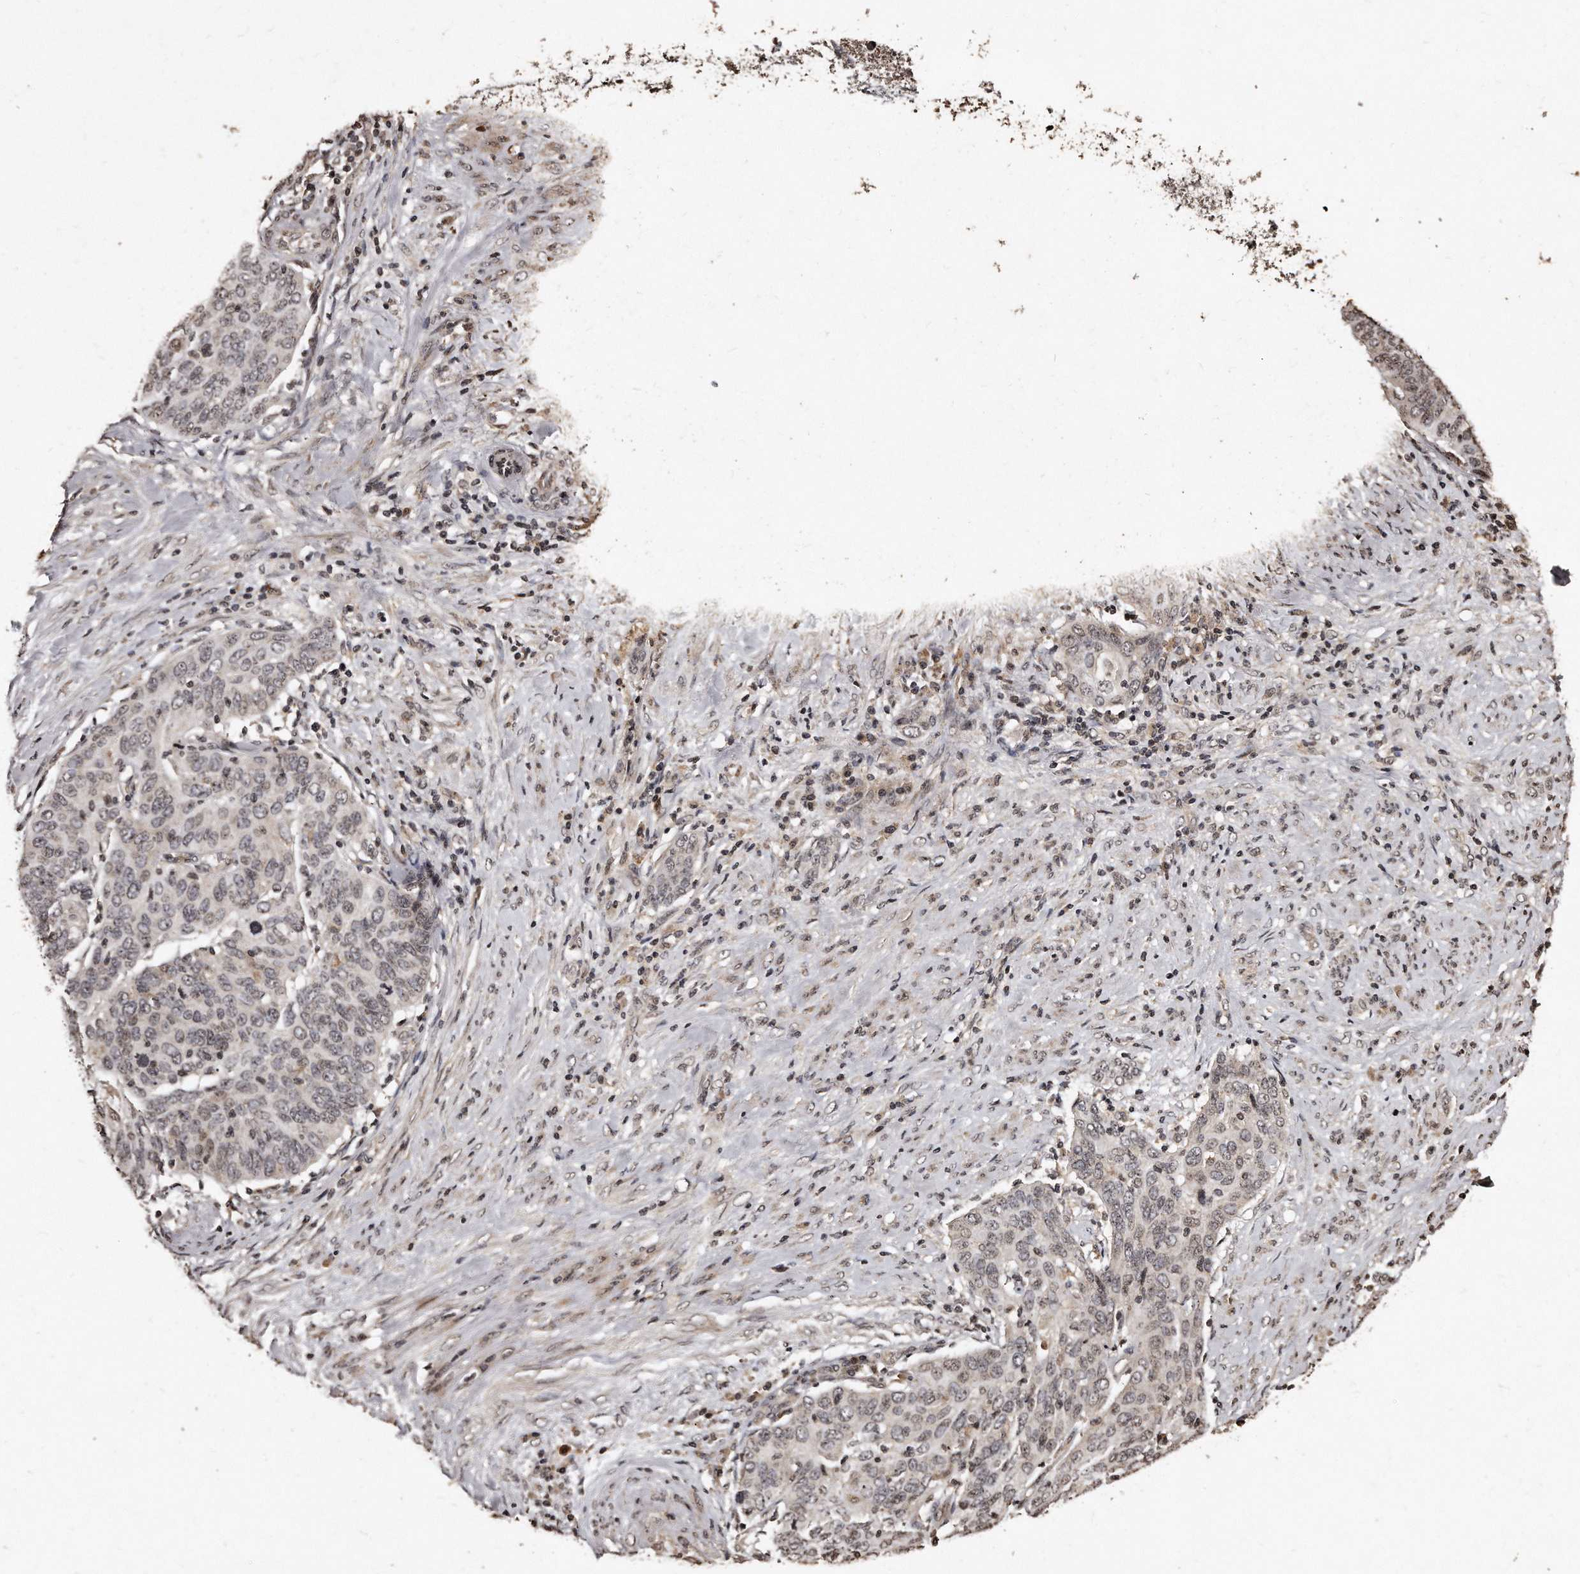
{"staining": {"intensity": "weak", "quantity": "25%-75%", "location": "nuclear"}, "tissue": "cervical cancer", "cell_type": "Tumor cells", "image_type": "cancer", "snomed": [{"axis": "morphology", "description": "Squamous cell carcinoma, NOS"}, {"axis": "topography", "description": "Cervix"}], "caption": "Cervical cancer (squamous cell carcinoma) stained with IHC shows weak nuclear positivity in about 25%-75% of tumor cells.", "gene": "TSHR", "patient": {"sex": "female", "age": 60}}